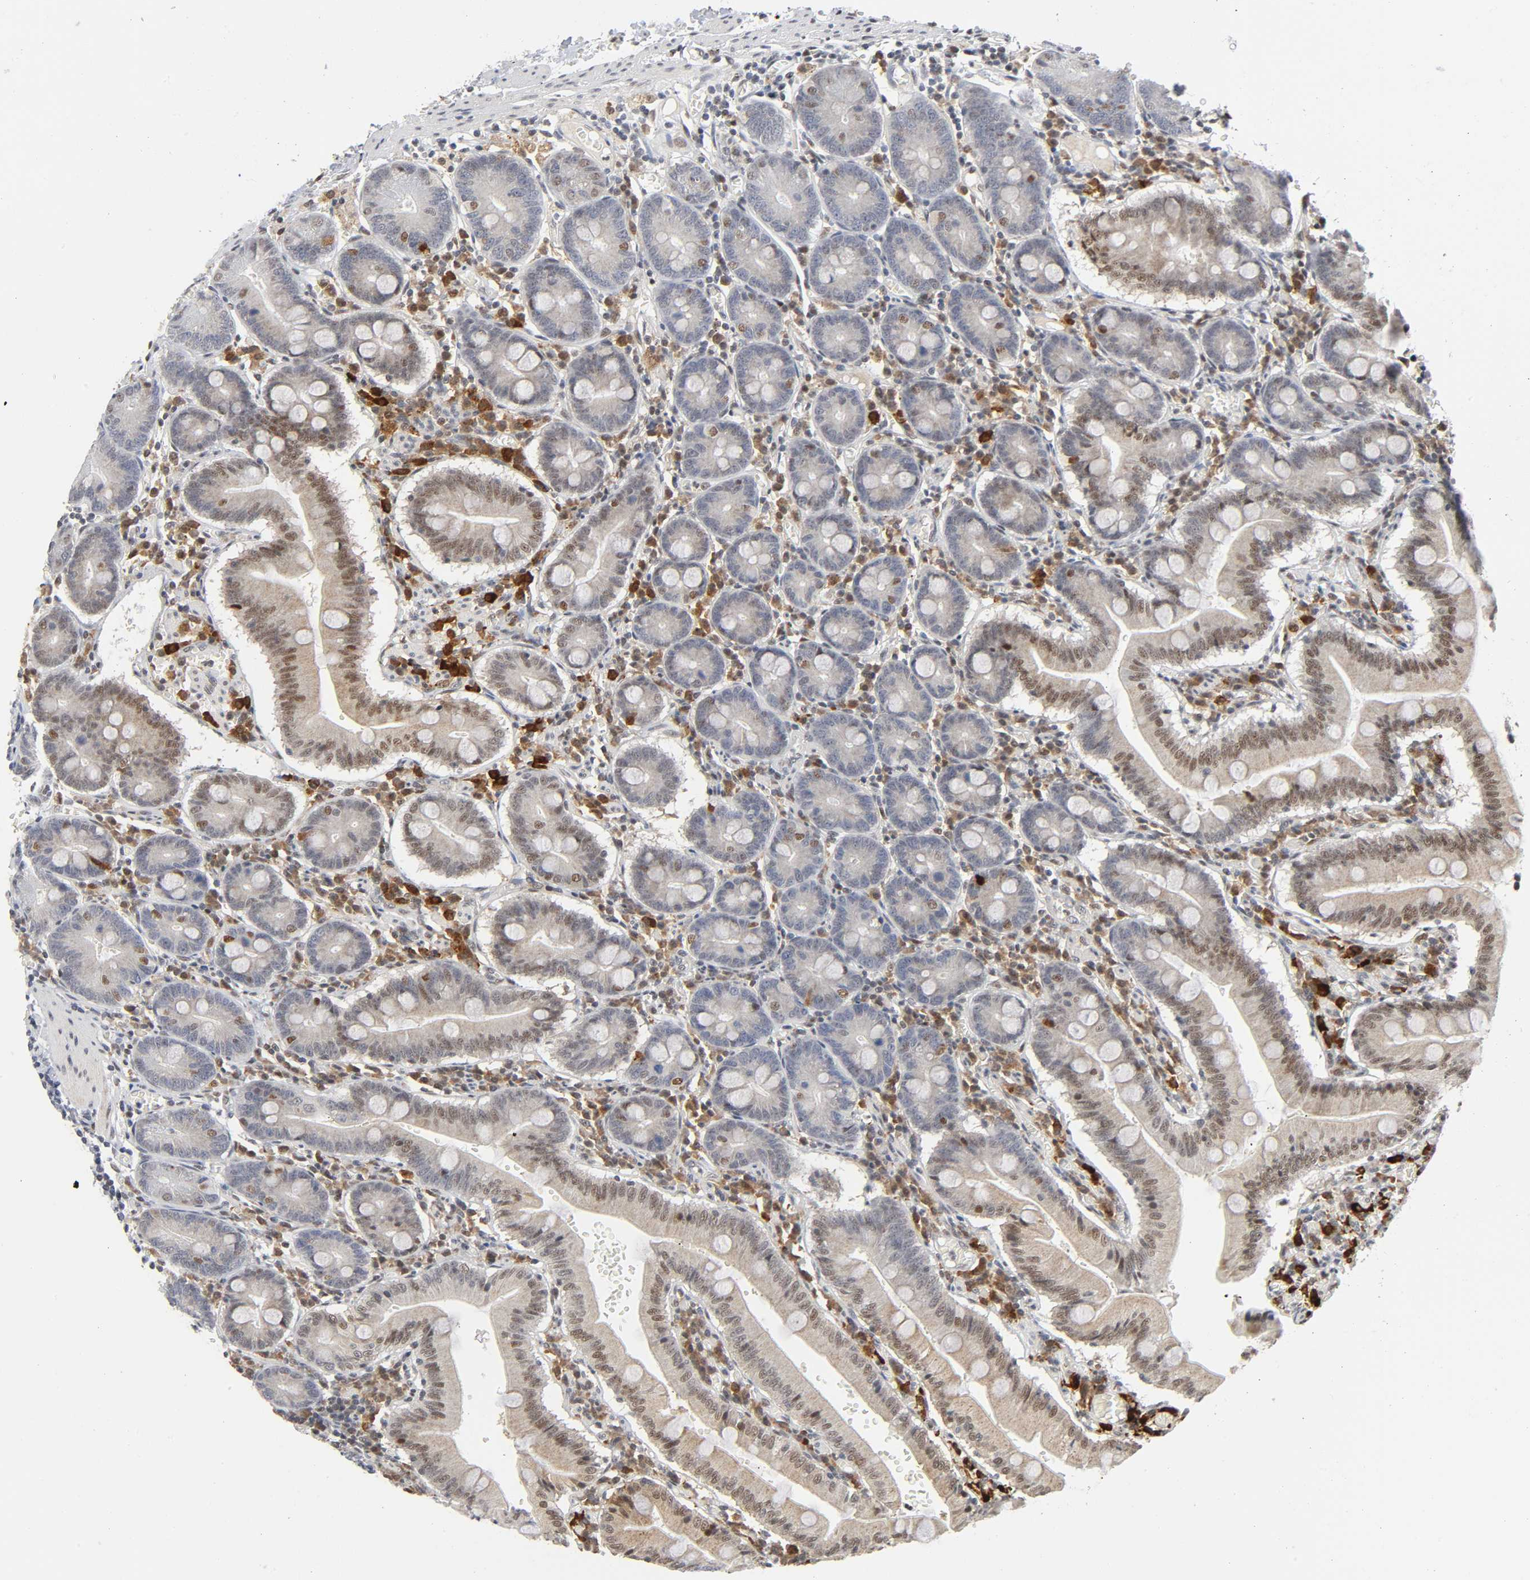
{"staining": {"intensity": "moderate", "quantity": ">75%", "location": "cytoplasmic/membranous,nuclear"}, "tissue": "small intestine", "cell_type": "Glandular cells", "image_type": "normal", "snomed": [{"axis": "morphology", "description": "Normal tissue, NOS"}, {"axis": "topography", "description": "Small intestine"}], "caption": "The histopathology image demonstrates a brown stain indicating the presence of a protein in the cytoplasmic/membranous,nuclear of glandular cells in small intestine.", "gene": "KAT2B", "patient": {"sex": "male", "age": 71}}